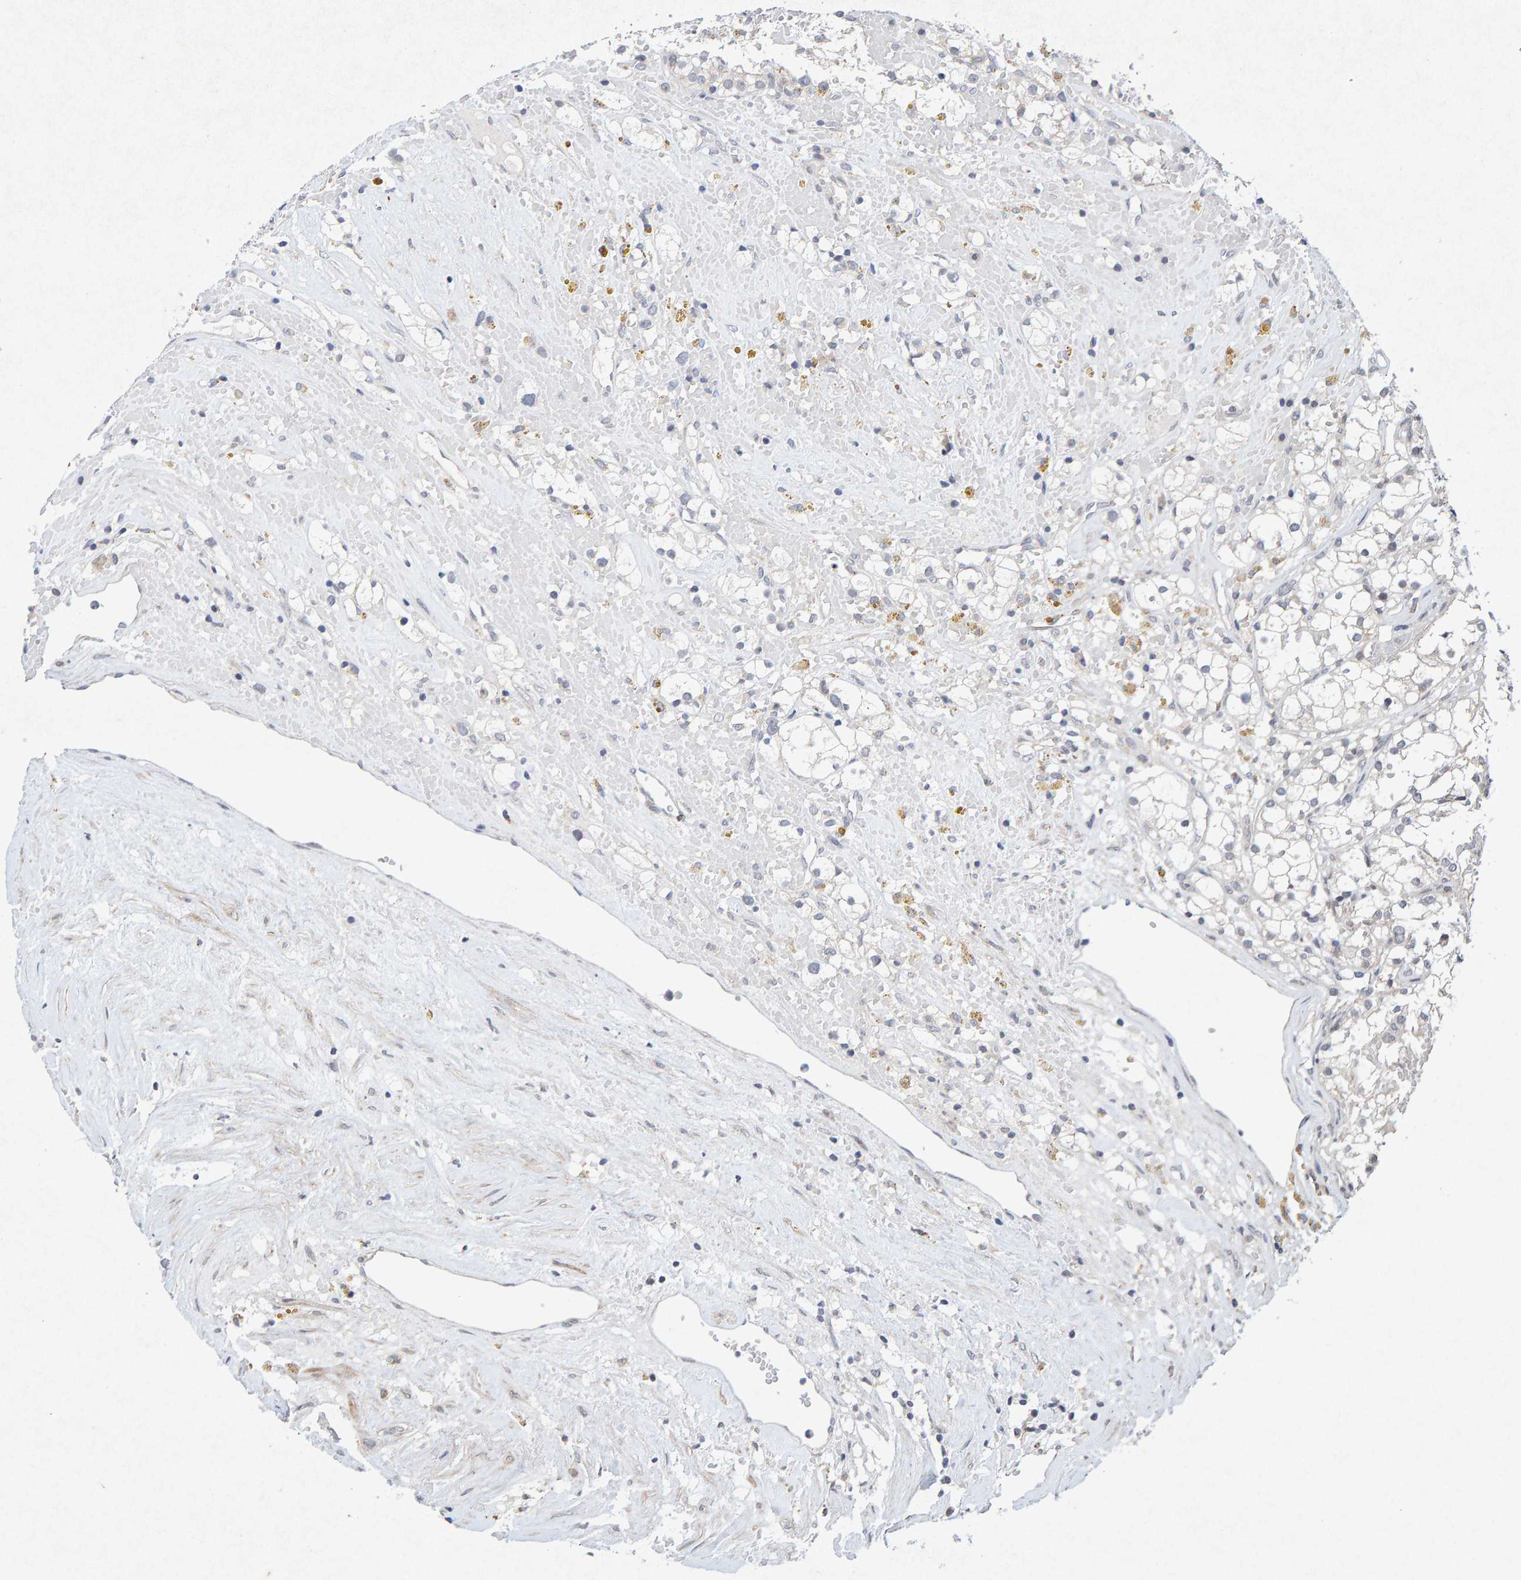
{"staining": {"intensity": "negative", "quantity": "none", "location": "none"}, "tissue": "renal cancer", "cell_type": "Tumor cells", "image_type": "cancer", "snomed": [{"axis": "morphology", "description": "Adenocarcinoma, NOS"}, {"axis": "topography", "description": "Kidney"}], "caption": "Histopathology image shows no significant protein expression in tumor cells of renal cancer. (DAB (3,3'-diaminobenzidine) IHC with hematoxylin counter stain).", "gene": "CDH2", "patient": {"sex": "male", "age": 56}}